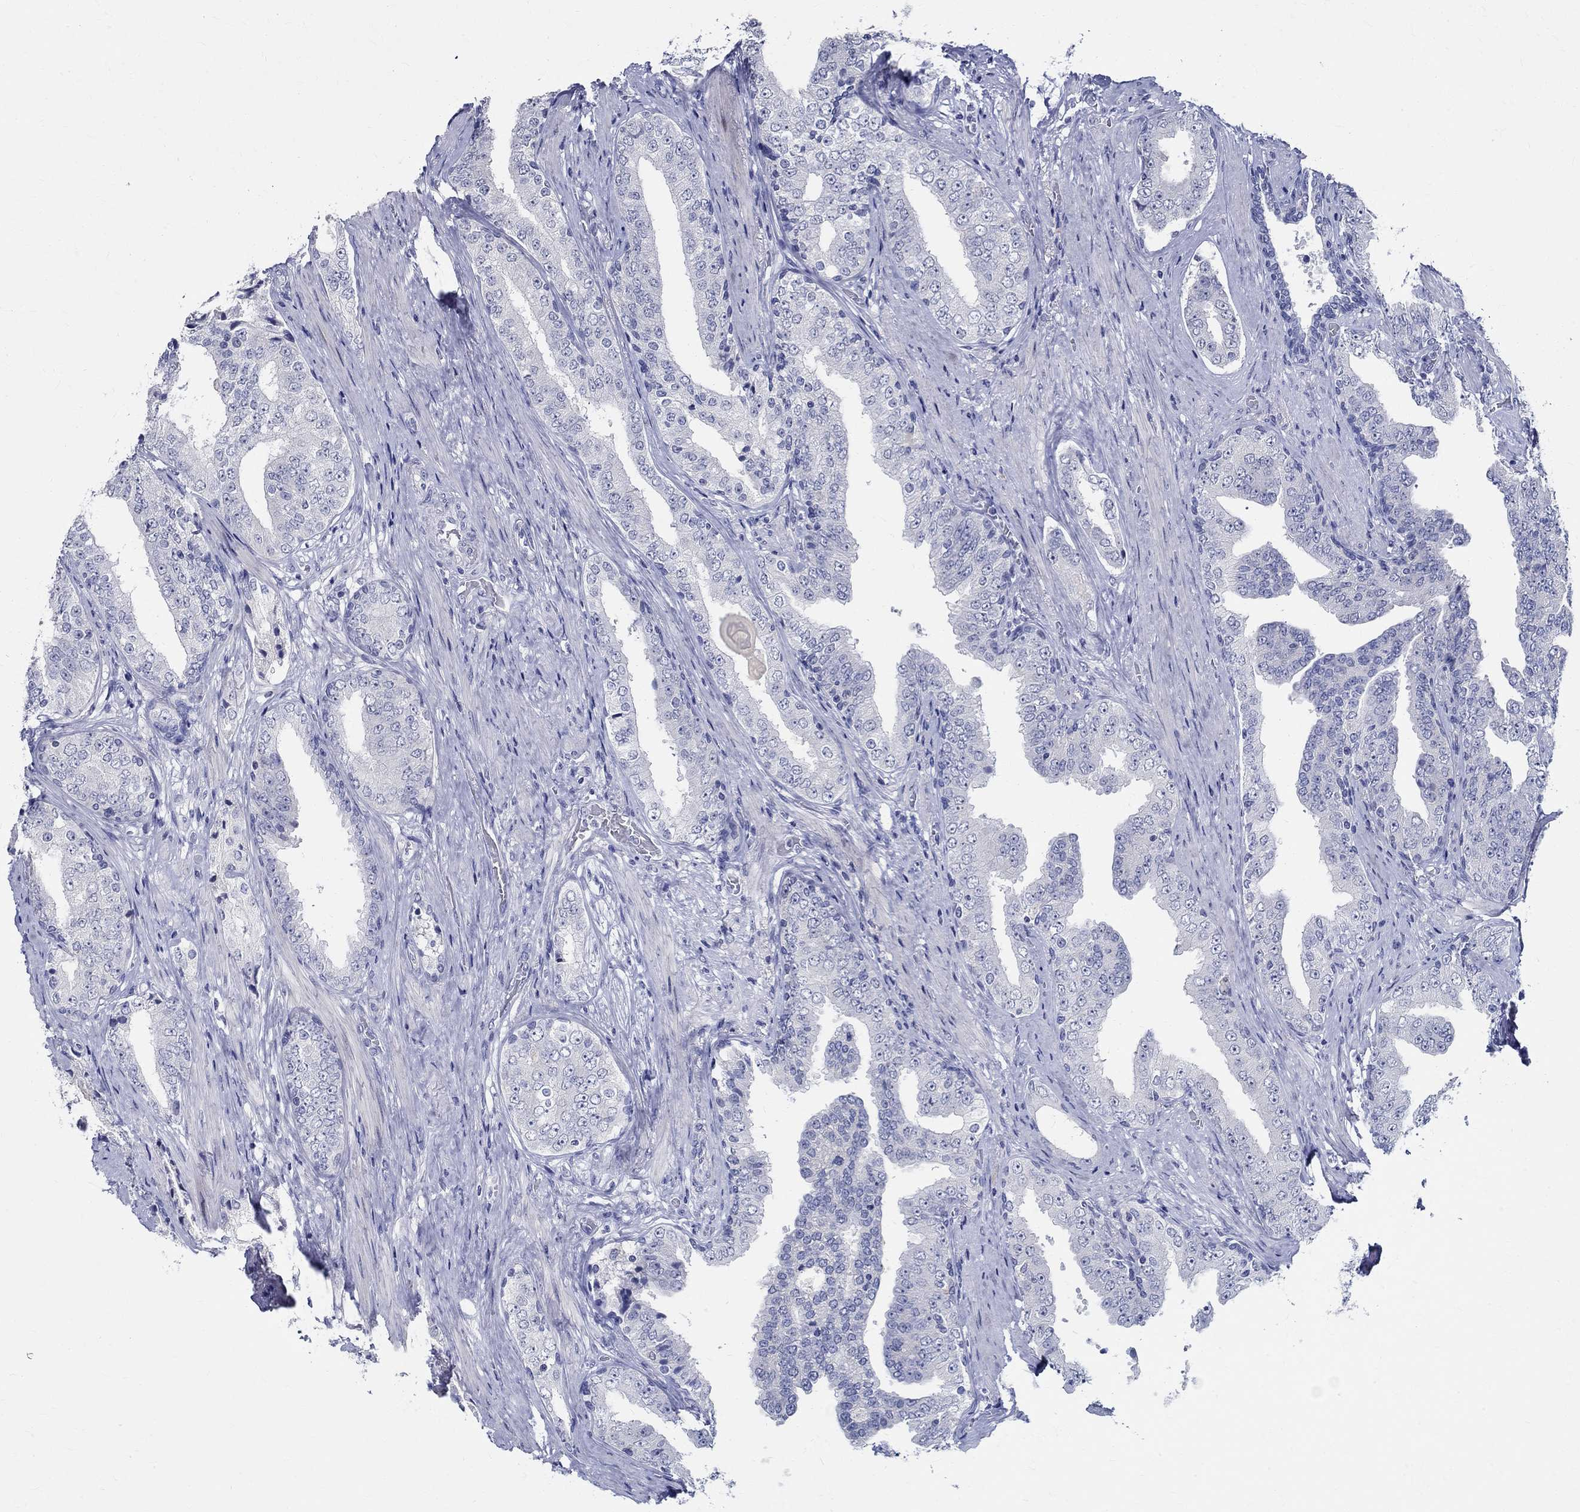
{"staining": {"intensity": "negative", "quantity": "none", "location": "none"}, "tissue": "prostate cancer", "cell_type": "Tumor cells", "image_type": "cancer", "snomed": [{"axis": "morphology", "description": "Adenocarcinoma, Low grade"}, {"axis": "topography", "description": "Prostate and seminal vesicle, NOS"}], "caption": "Image shows no significant protein expression in tumor cells of prostate cancer (low-grade adenocarcinoma).", "gene": "CETN1", "patient": {"sex": "male", "age": 61}}